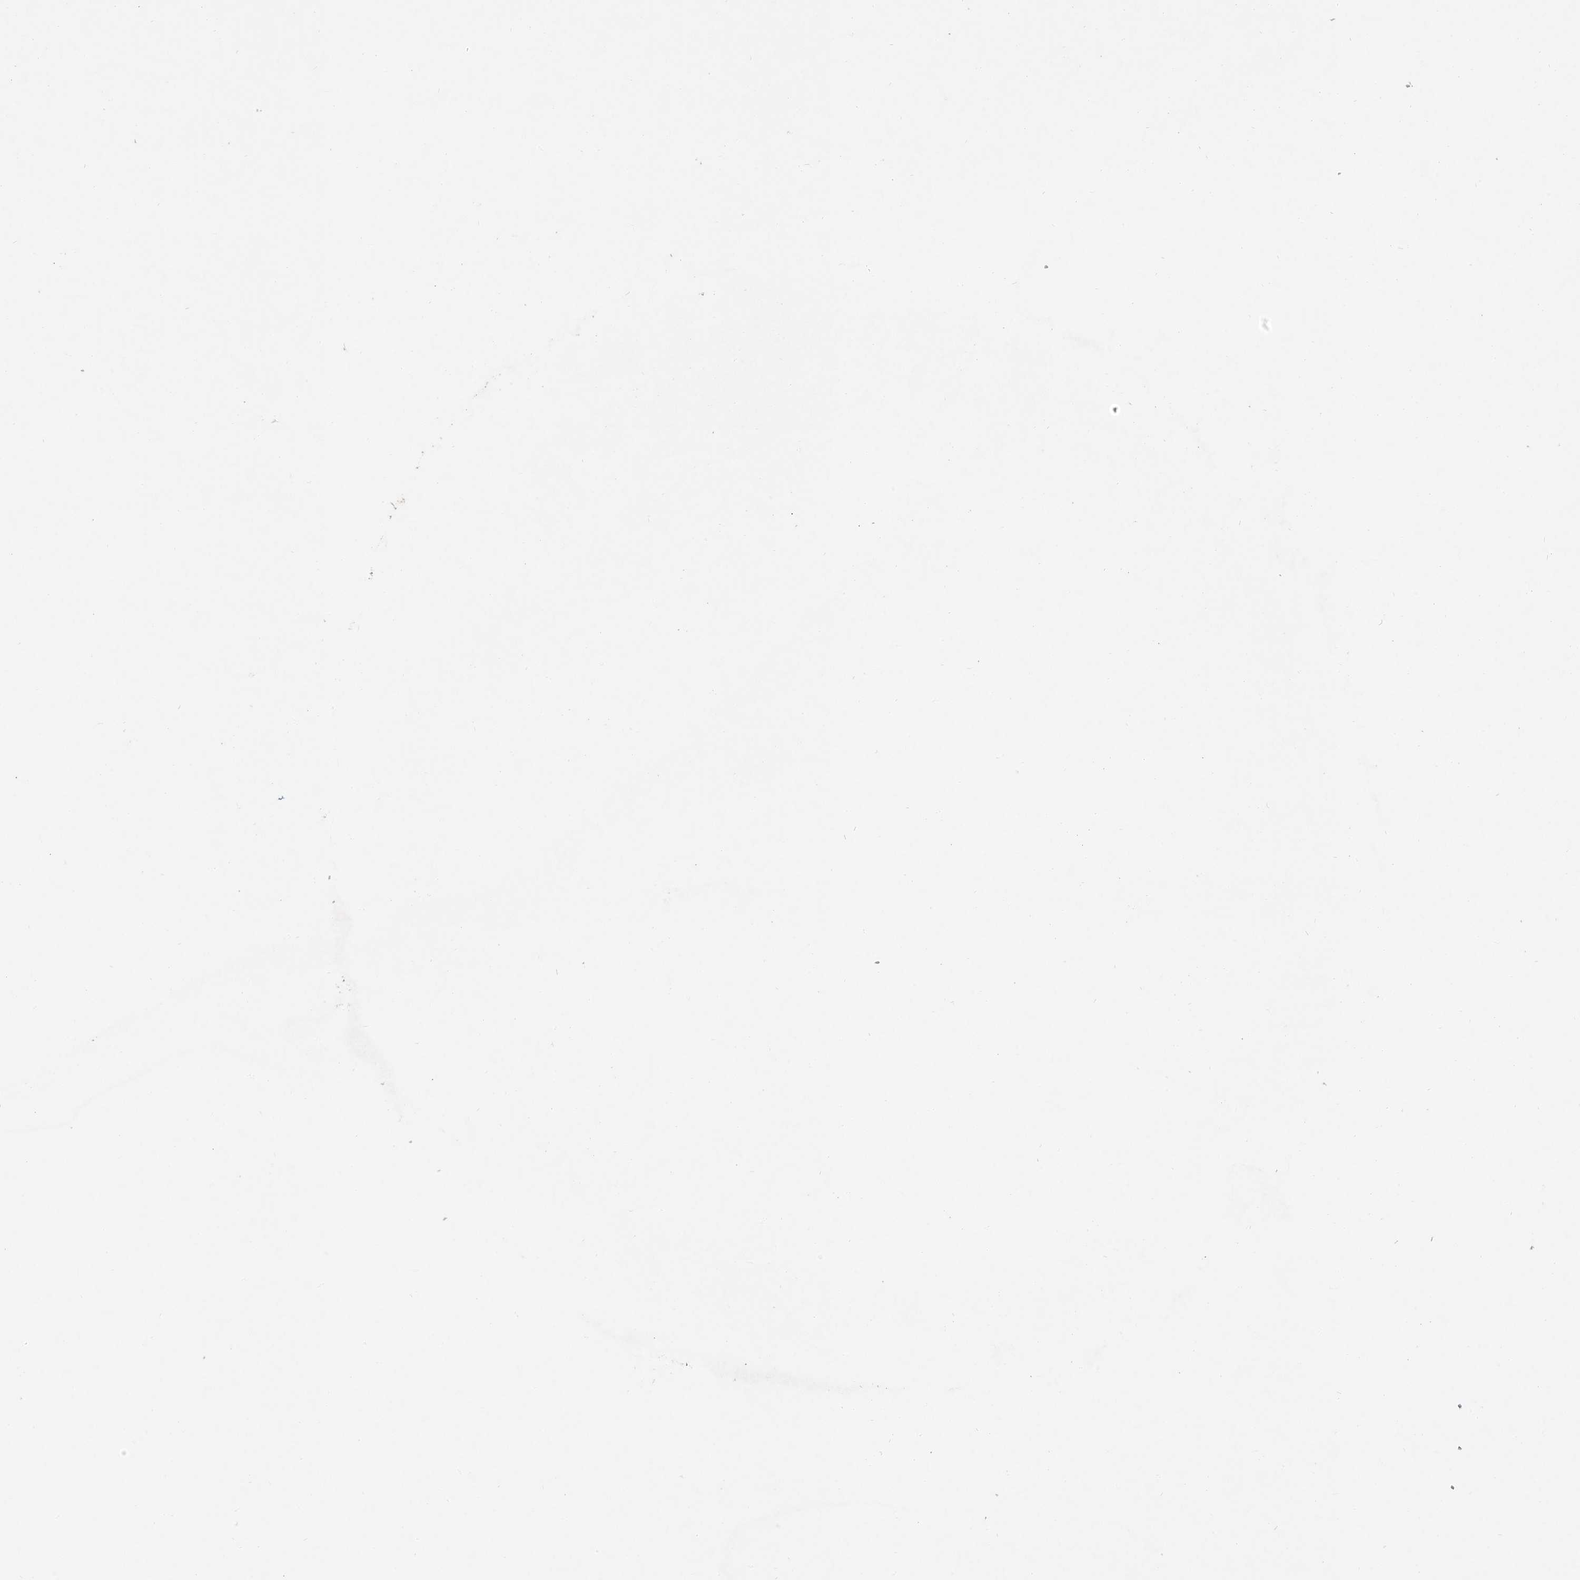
{"staining": {"intensity": "weak", "quantity": "<25%", "location": "cytoplasmic/membranous"}, "tissue": "endometrium", "cell_type": "Cells in endometrial stroma", "image_type": "normal", "snomed": [{"axis": "morphology", "description": "Normal tissue, NOS"}, {"axis": "topography", "description": "Endometrium"}], "caption": "Cells in endometrial stroma show no significant expression in unremarkable endometrium.", "gene": "TMEM63C", "patient": {"sex": "female", "age": 33}}